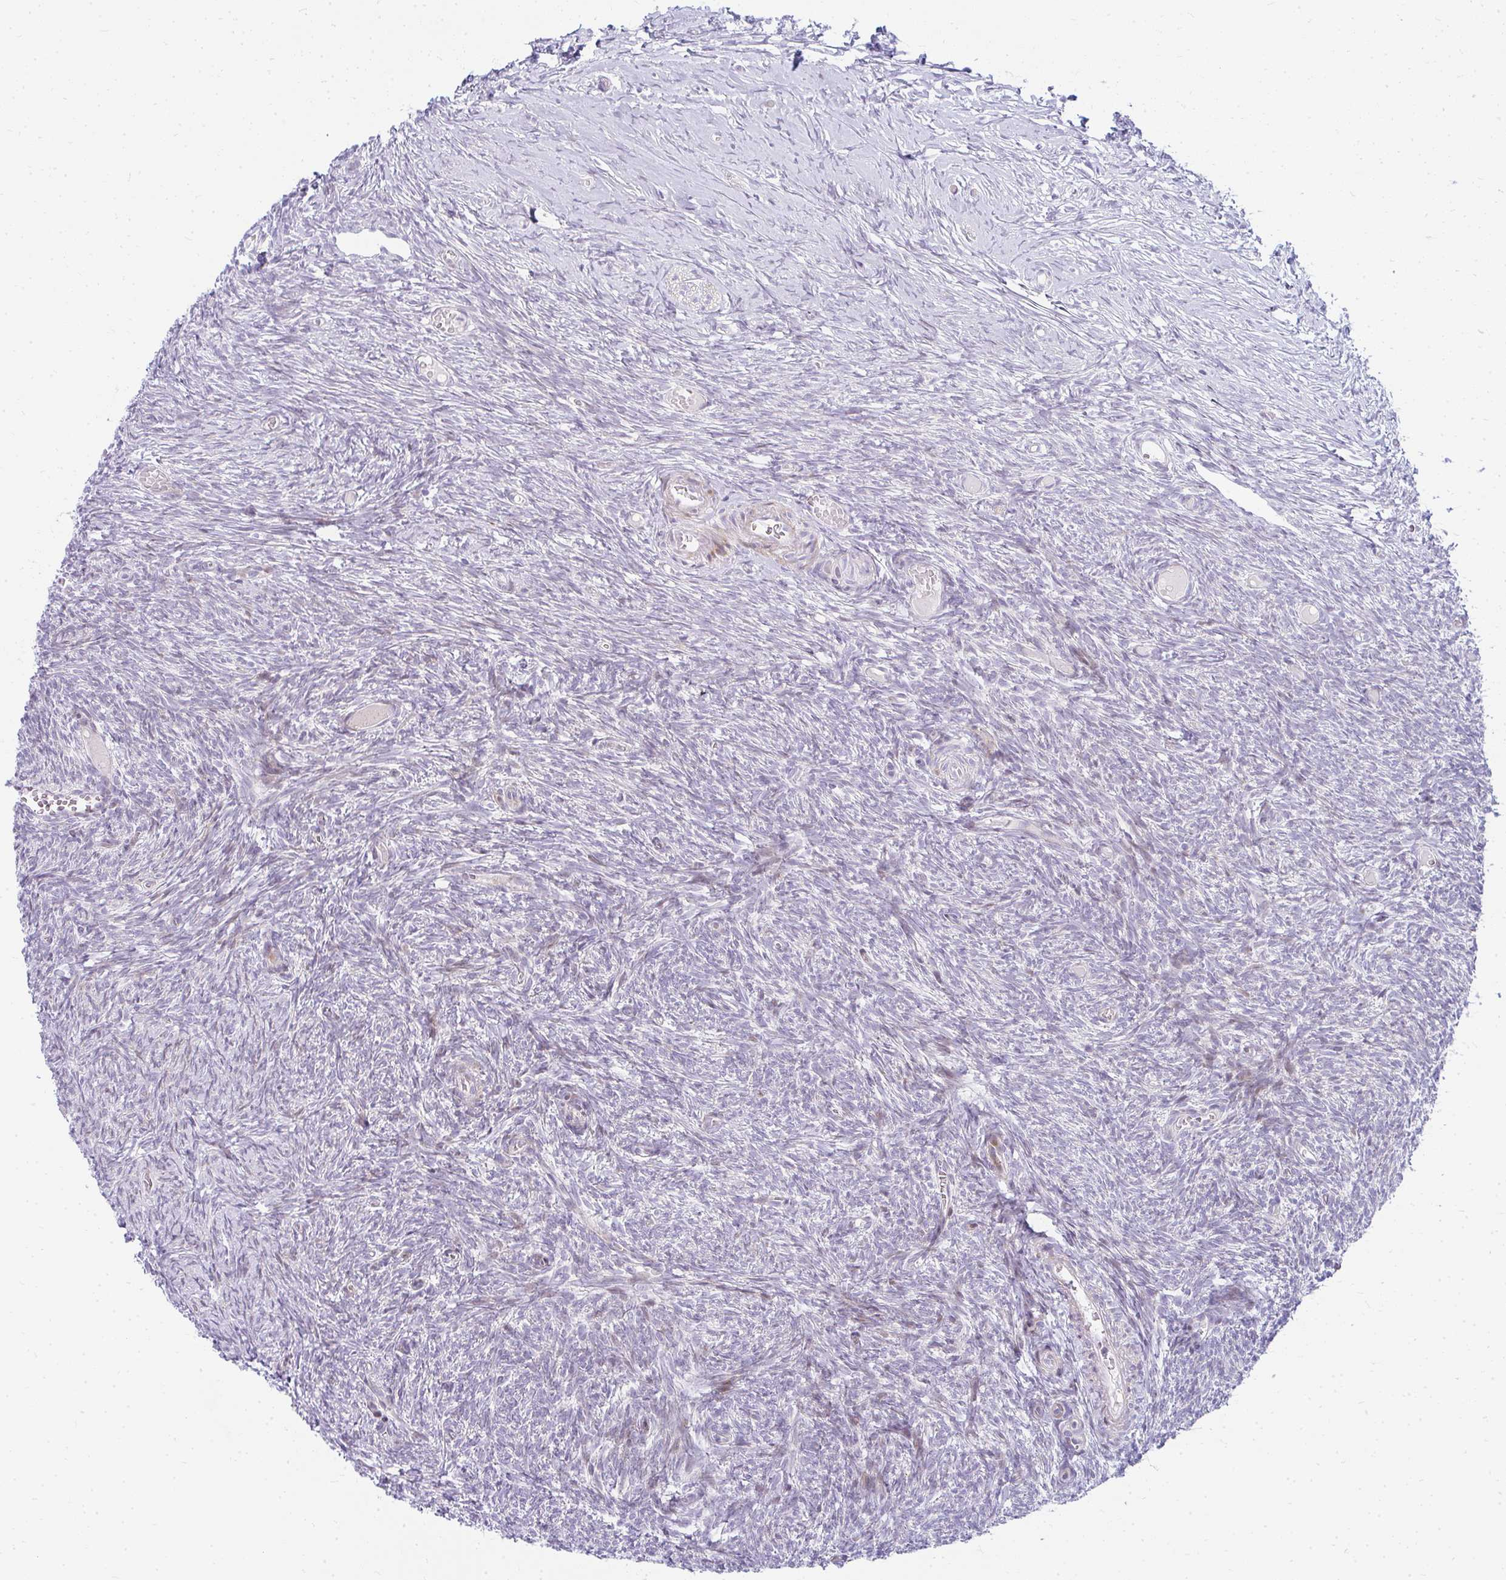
{"staining": {"intensity": "weak", "quantity": "<25%", "location": "cytoplasmic/membranous"}, "tissue": "ovary", "cell_type": "Ovarian stroma cells", "image_type": "normal", "snomed": [{"axis": "morphology", "description": "Normal tissue, NOS"}, {"axis": "topography", "description": "Ovary"}], "caption": "Protein analysis of benign ovary exhibits no significant positivity in ovarian stroma cells. (Brightfield microscopy of DAB immunohistochemistry at high magnification).", "gene": "PLA2G5", "patient": {"sex": "female", "age": 39}}